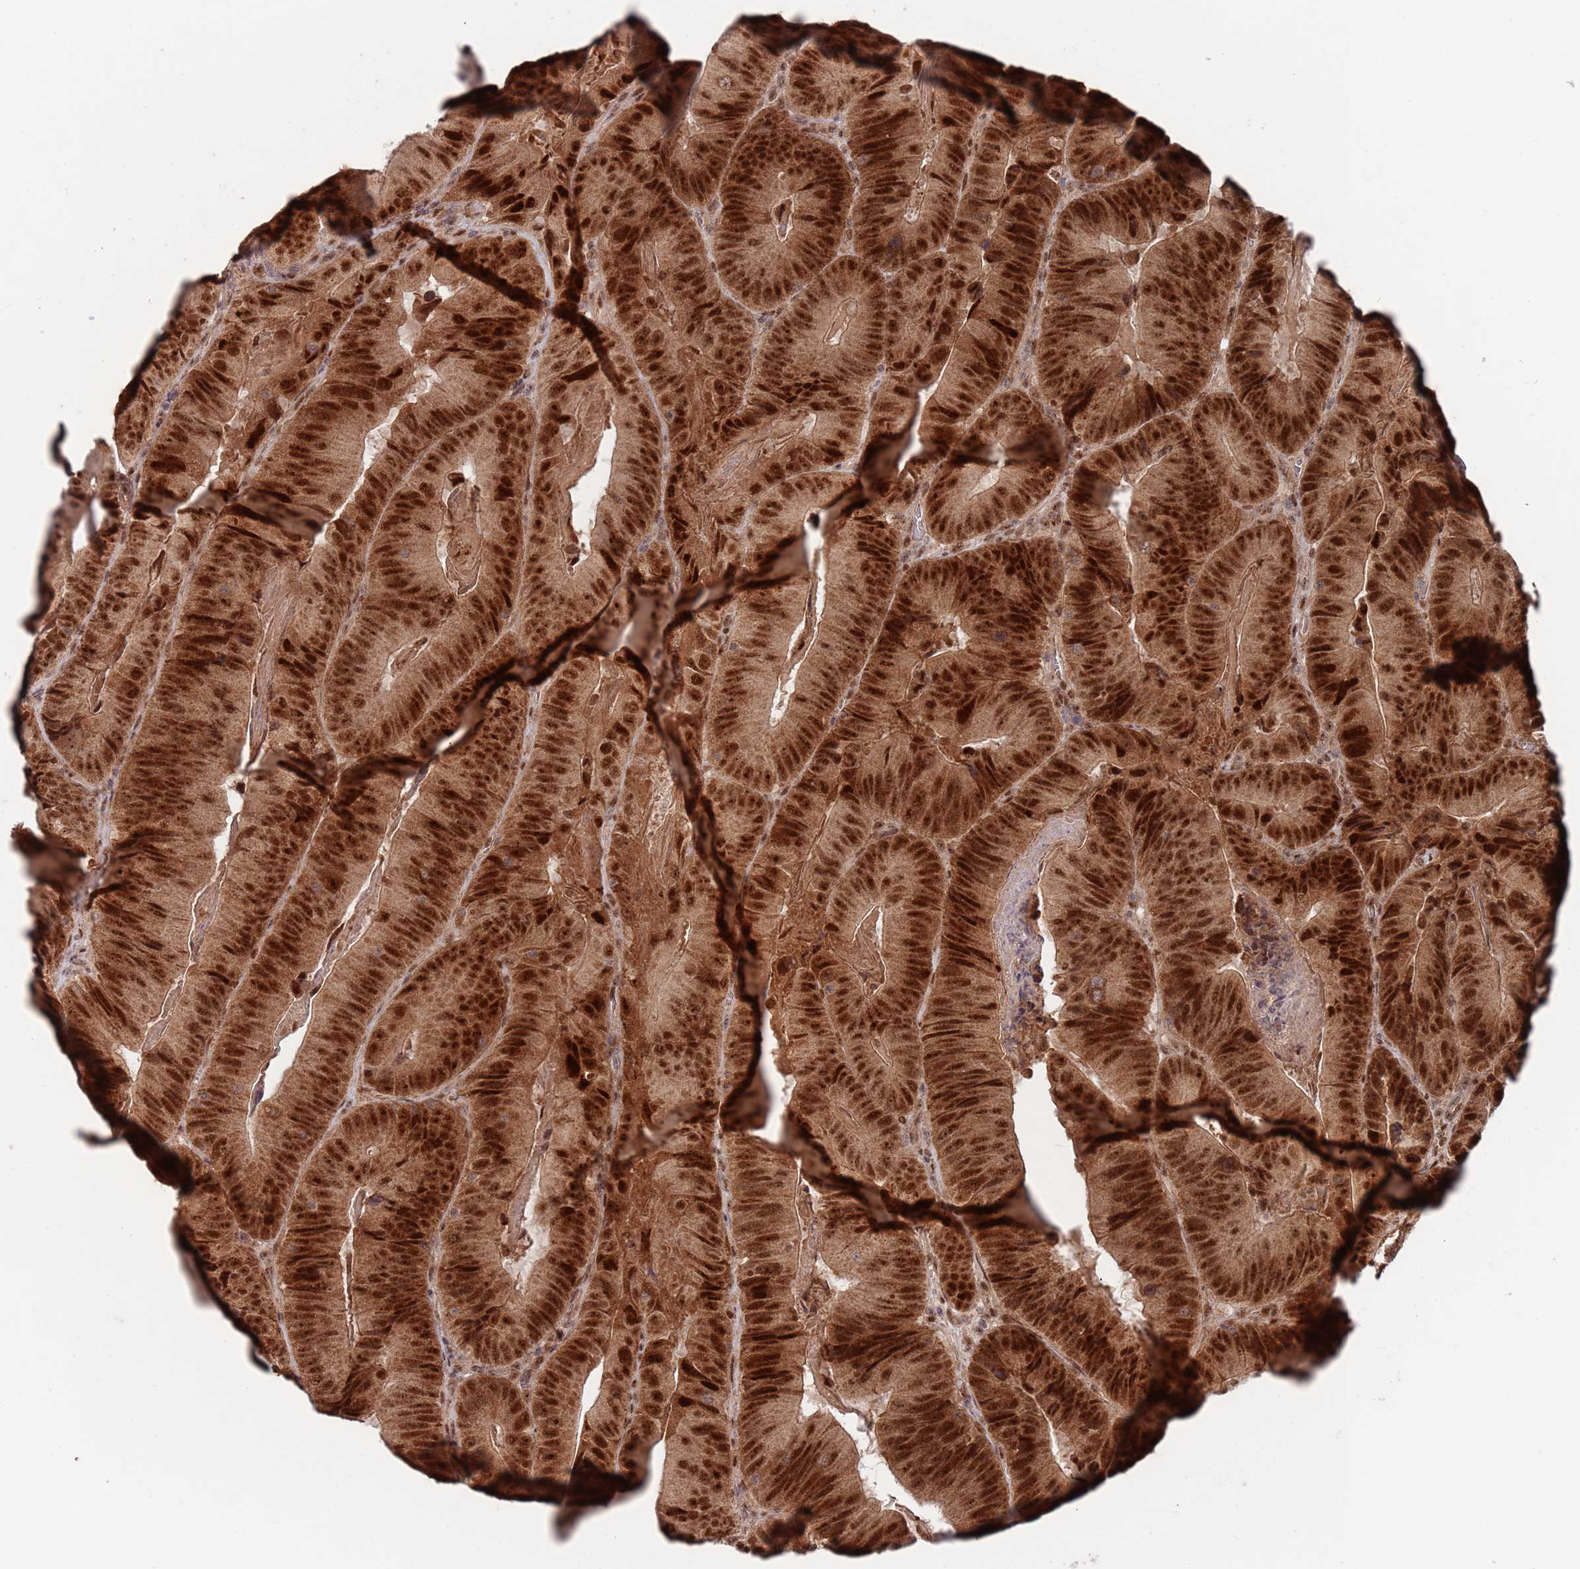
{"staining": {"intensity": "strong", "quantity": ">75%", "location": "nuclear"}, "tissue": "colorectal cancer", "cell_type": "Tumor cells", "image_type": "cancer", "snomed": [{"axis": "morphology", "description": "Adenocarcinoma, NOS"}, {"axis": "topography", "description": "Colon"}], "caption": "Colorectal adenocarcinoma tissue demonstrates strong nuclear staining in approximately >75% of tumor cells", "gene": "RPP25", "patient": {"sex": "female", "age": 86}}